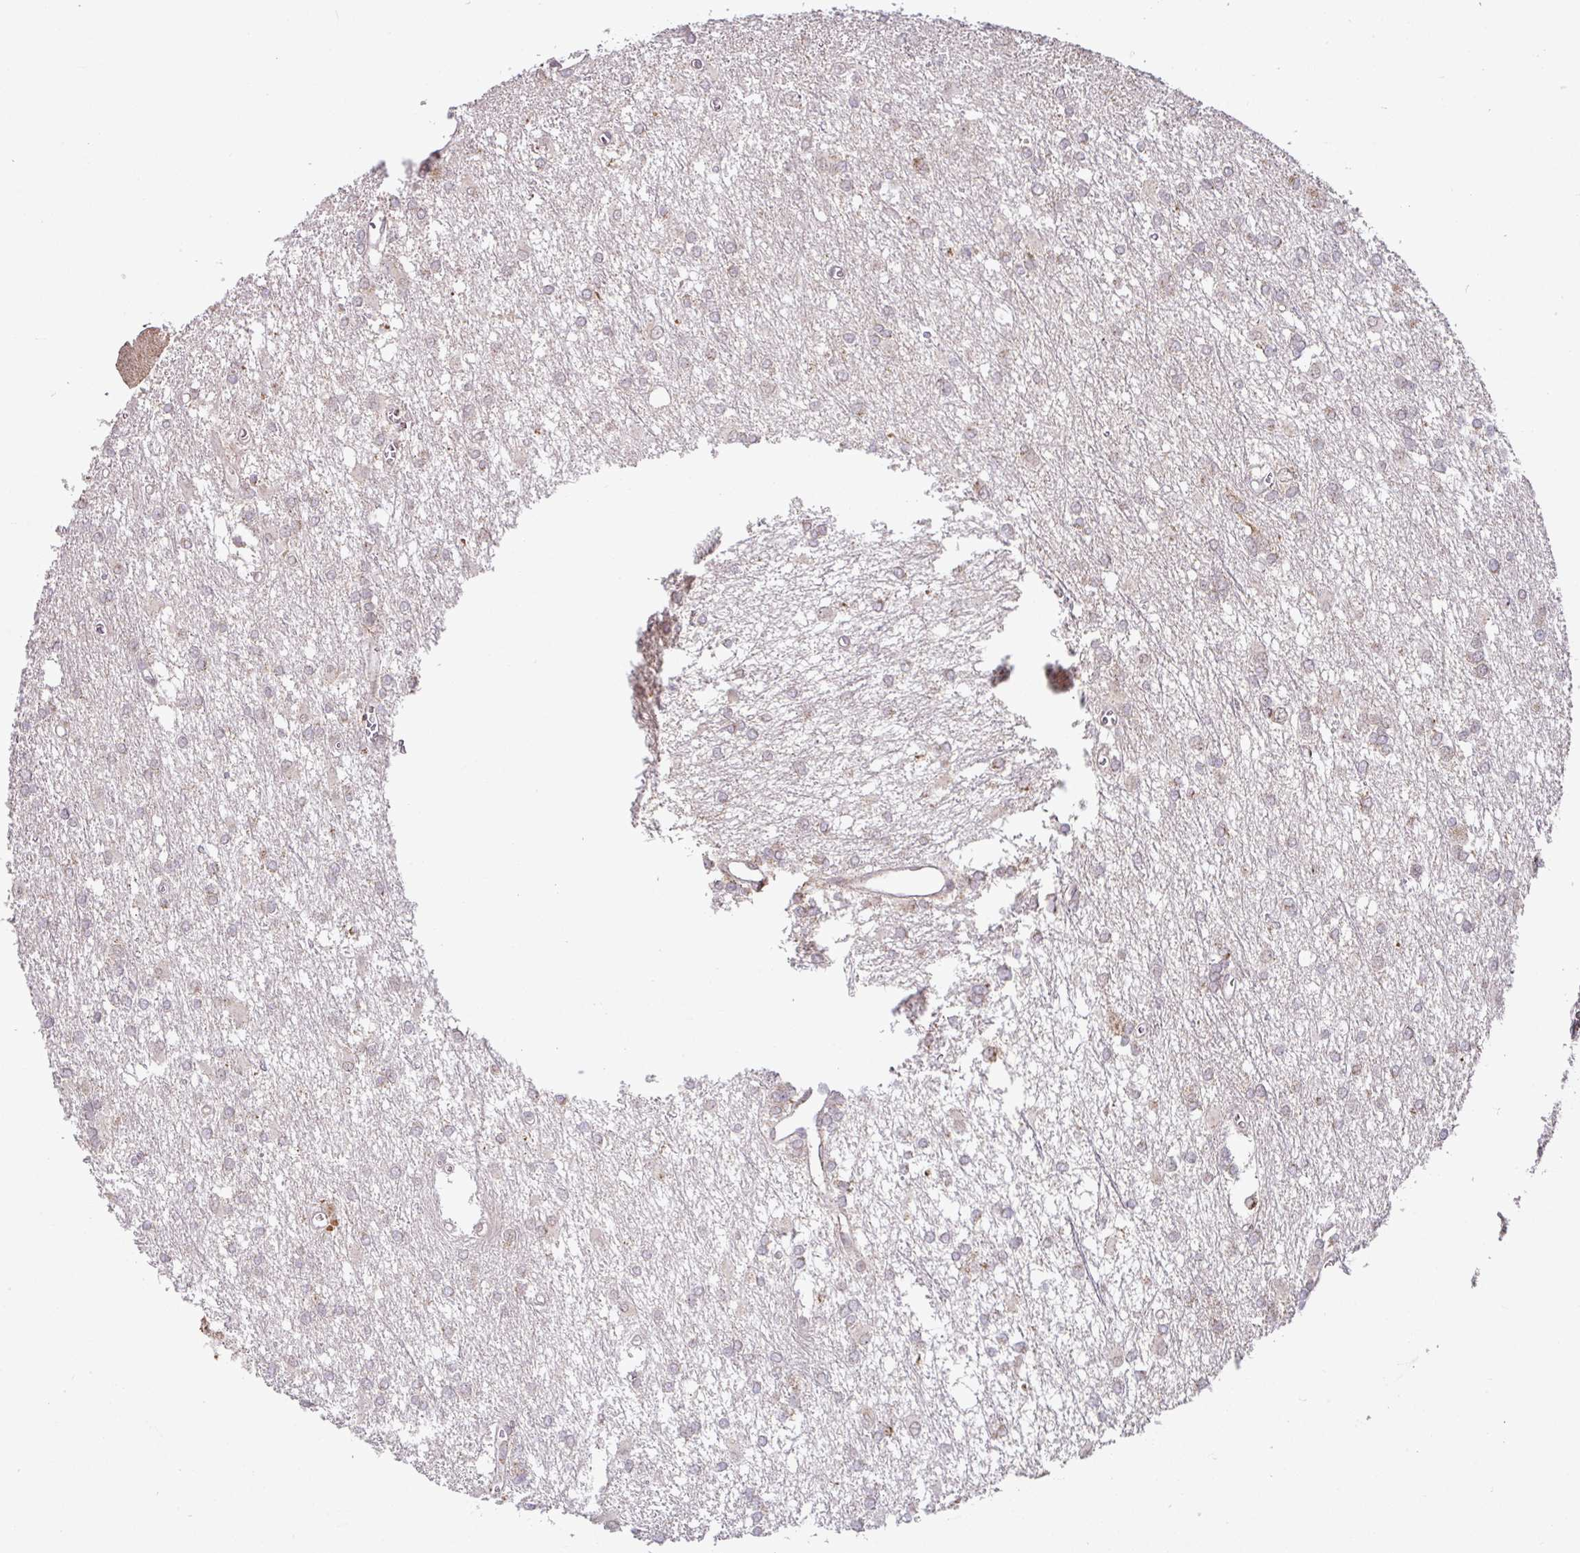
{"staining": {"intensity": "moderate", "quantity": "<25%", "location": "cytoplasmic/membranous"}, "tissue": "glioma", "cell_type": "Tumor cells", "image_type": "cancer", "snomed": [{"axis": "morphology", "description": "Glioma, malignant, High grade"}, {"axis": "topography", "description": "Brain"}], "caption": "A photomicrograph of human glioma stained for a protein displays moderate cytoplasmic/membranous brown staining in tumor cells.", "gene": "SARS2", "patient": {"sex": "male", "age": 48}}